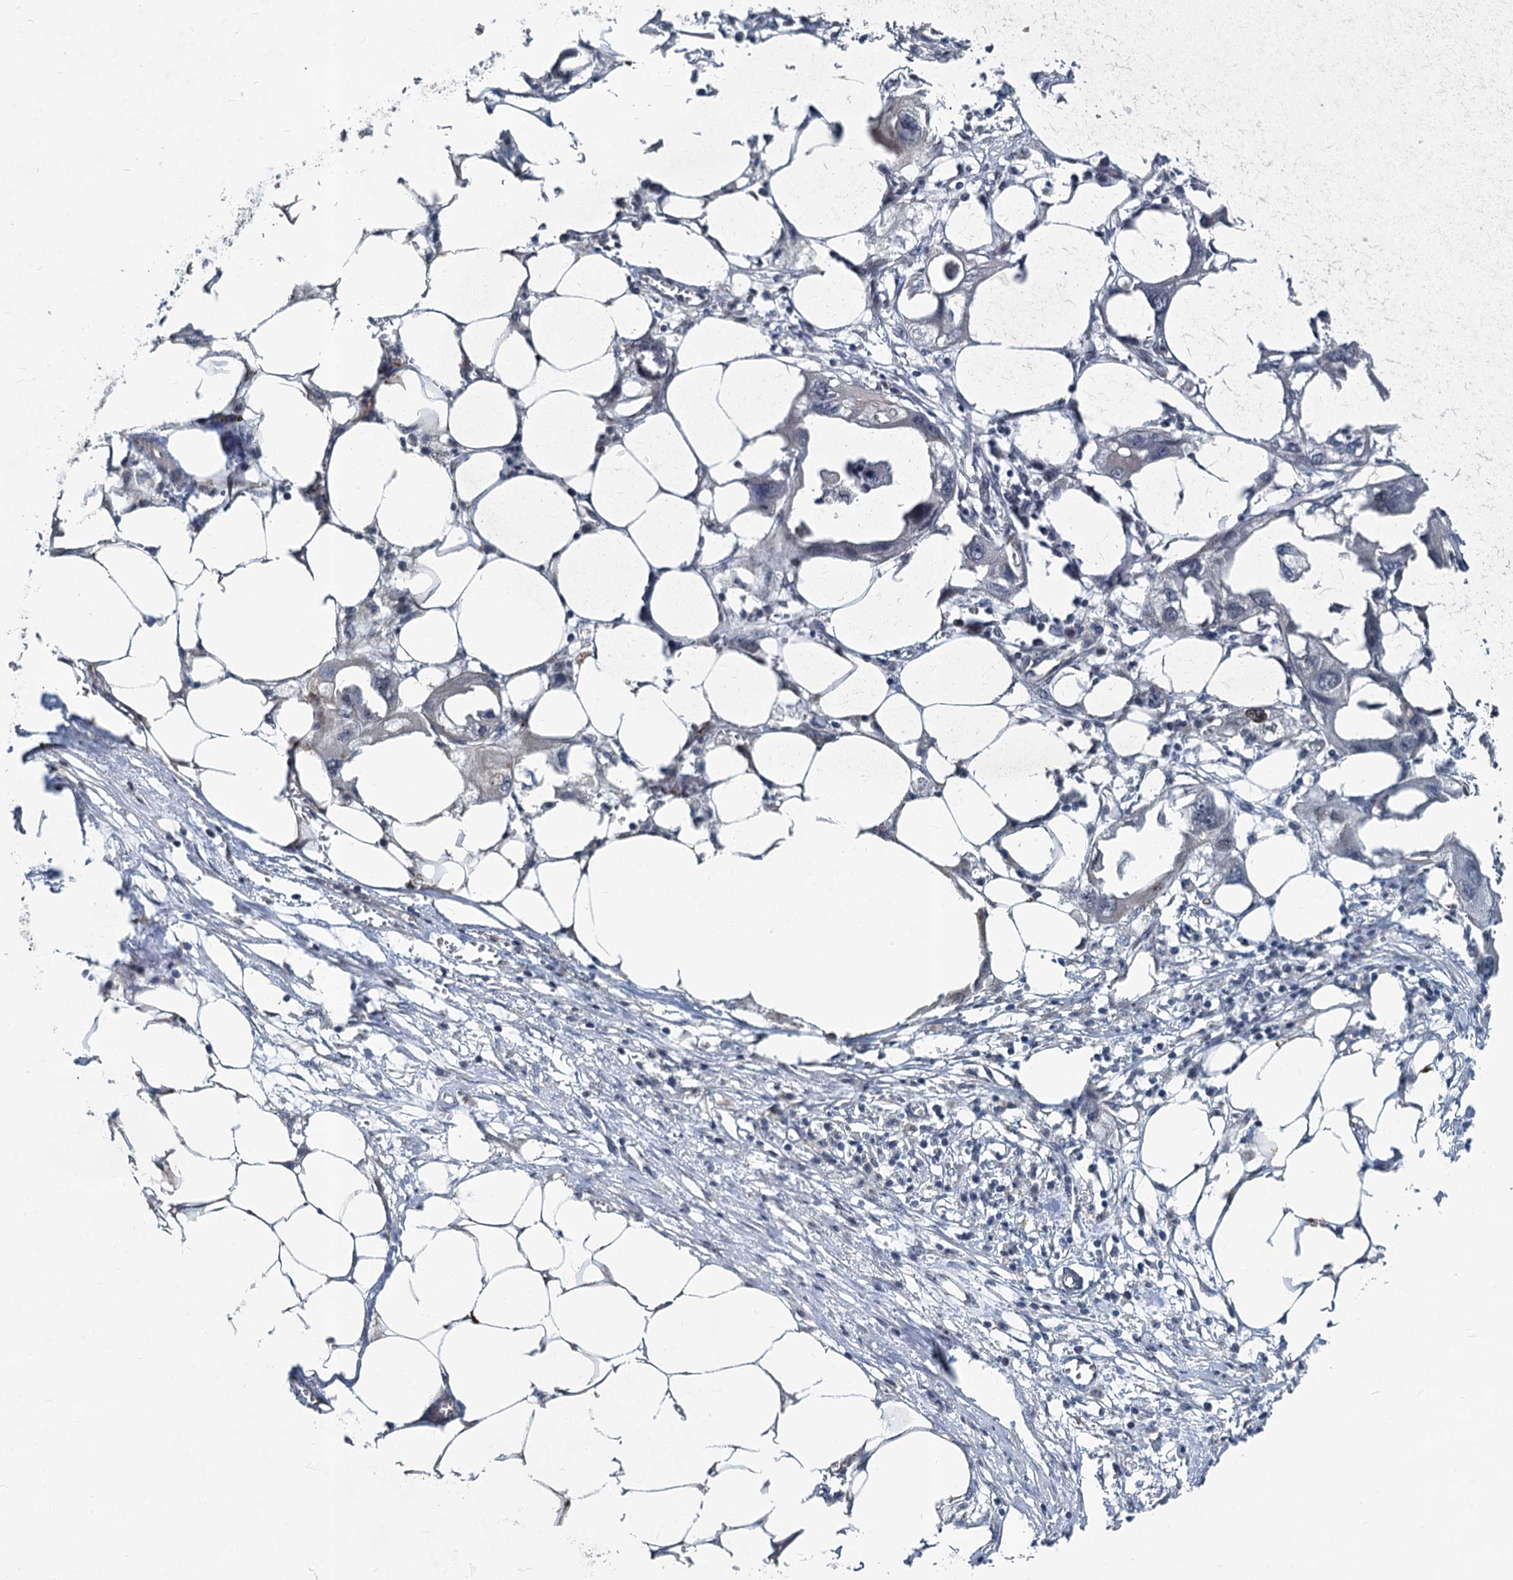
{"staining": {"intensity": "negative", "quantity": "none", "location": "none"}, "tissue": "endometrial cancer", "cell_type": "Tumor cells", "image_type": "cancer", "snomed": [{"axis": "morphology", "description": "Adenocarcinoma, NOS"}, {"axis": "morphology", "description": "Adenocarcinoma, metastatic, NOS"}, {"axis": "topography", "description": "Adipose tissue"}, {"axis": "topography", "description": "Endometrium"}], "caption": "Micrograph shows no significant protein expression in tumor cells of endometrial cancer (adenocarcinoma). (Stains: DAB (3,3'-diaminobenzidine) immunohistochemistry with hematoxylin counter stain, Microscopy: brightfield microscopy at high magnification).", "gene": "ASXL3", "patient": {"sex": "female", "age": 67}}